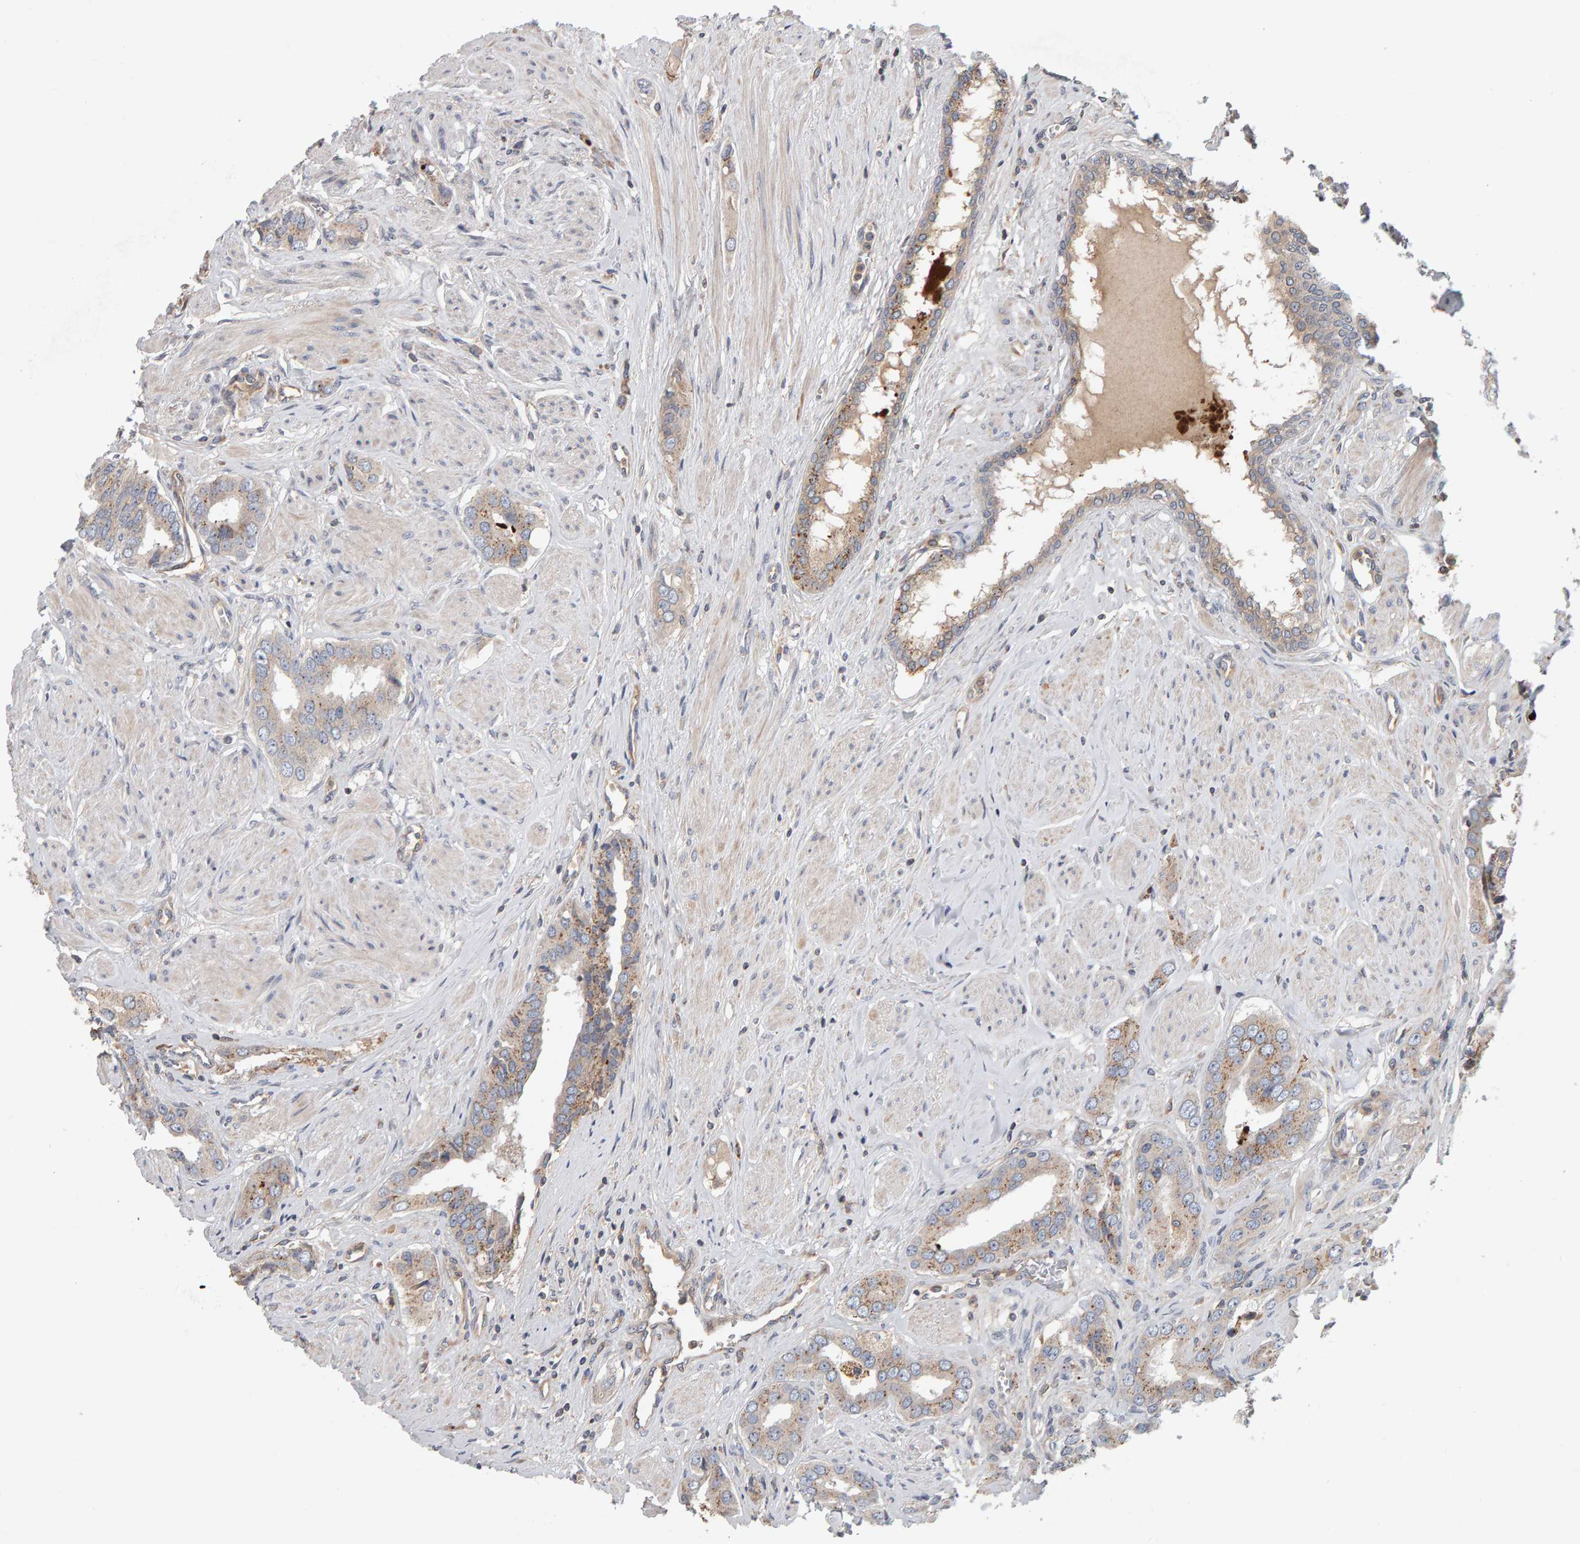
{"staining": {"intensity": "moderate", "quantity": "<25%", "location": "cytoplasmic/membranous"}, "tissue": "prostate cancer", "cell_type": "Tumor cells", "image_type": "cancer", "snomed": [{"axis": "morphology", "description": "Adenocarcinoma, High grade"}, {"axis": "topography", "description": "Prostate"}], "caption": "Immunohistochemistry of human prostate cancer (high-grade adenocarcinoma) shows low levels of moderate cytoplasmic/membranous expression in approximately <25% of tumor cells. The protein of interest is shown in brown color, while the nuclei are stained blue.", "gene": "C9orf72", "patient": {"sex": "male", "age": 52}}